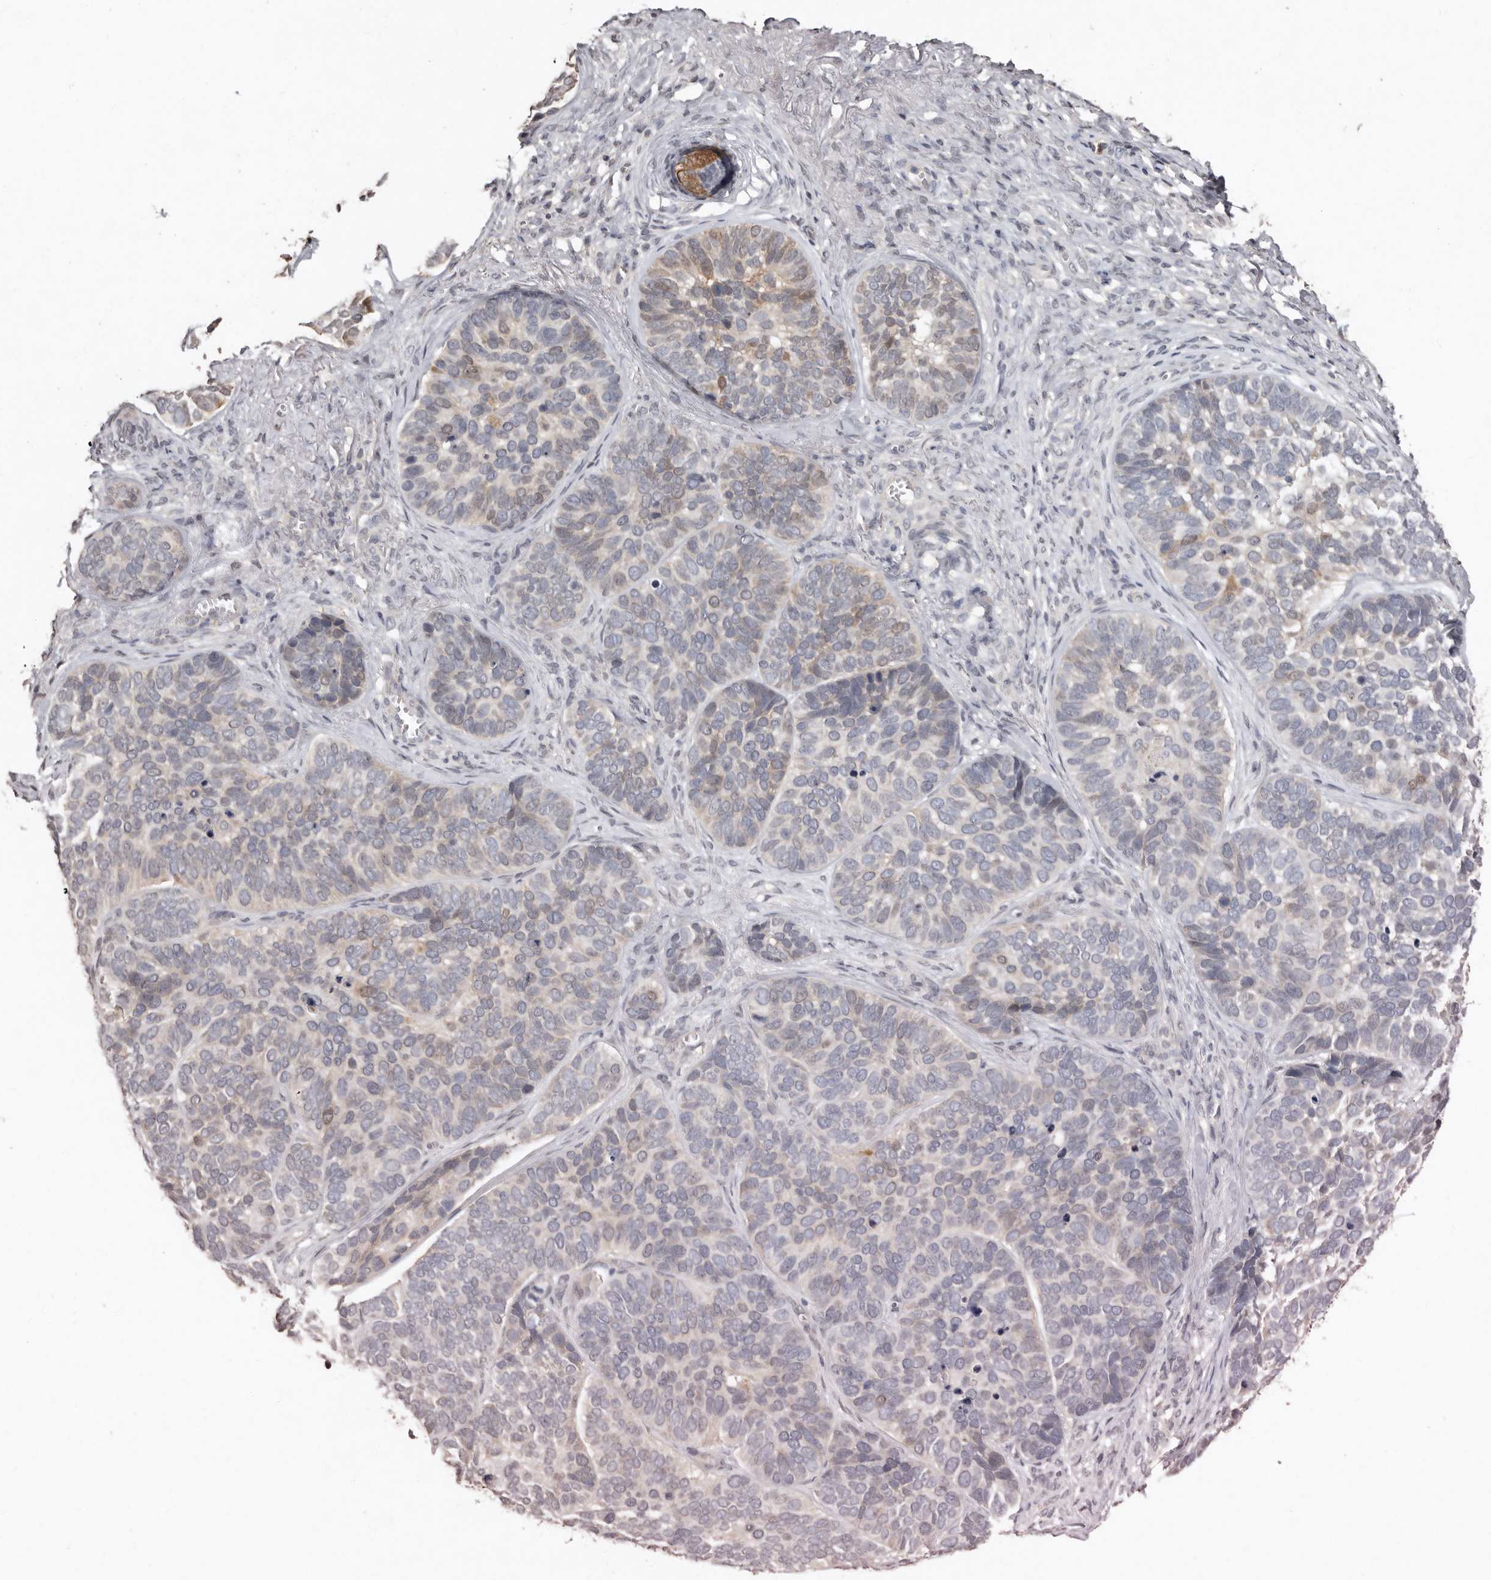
{"staining": {"intensity": "weak", "quantity": "25%-75%", "location": "cytoplasmic/membranous,nuclear"}, "tissue": "skin cancer", "cell_type": "Tumor cells", "image_type": "cancer", "snomed": [{"axis": "morphology", "description": "Basal cell carcinoma"}, {"axis": "topography", "description": "Skin"}], "caption": "Human skin cancer (basal cell carcinoma) stained with a brown dye reveals weak cytoplasmic/membranous and nuclear positive expression in approximately 25%-75% of tumor cells.", "gene": "SULT1E1", "patient": {"sex": "male", "age": 62}}